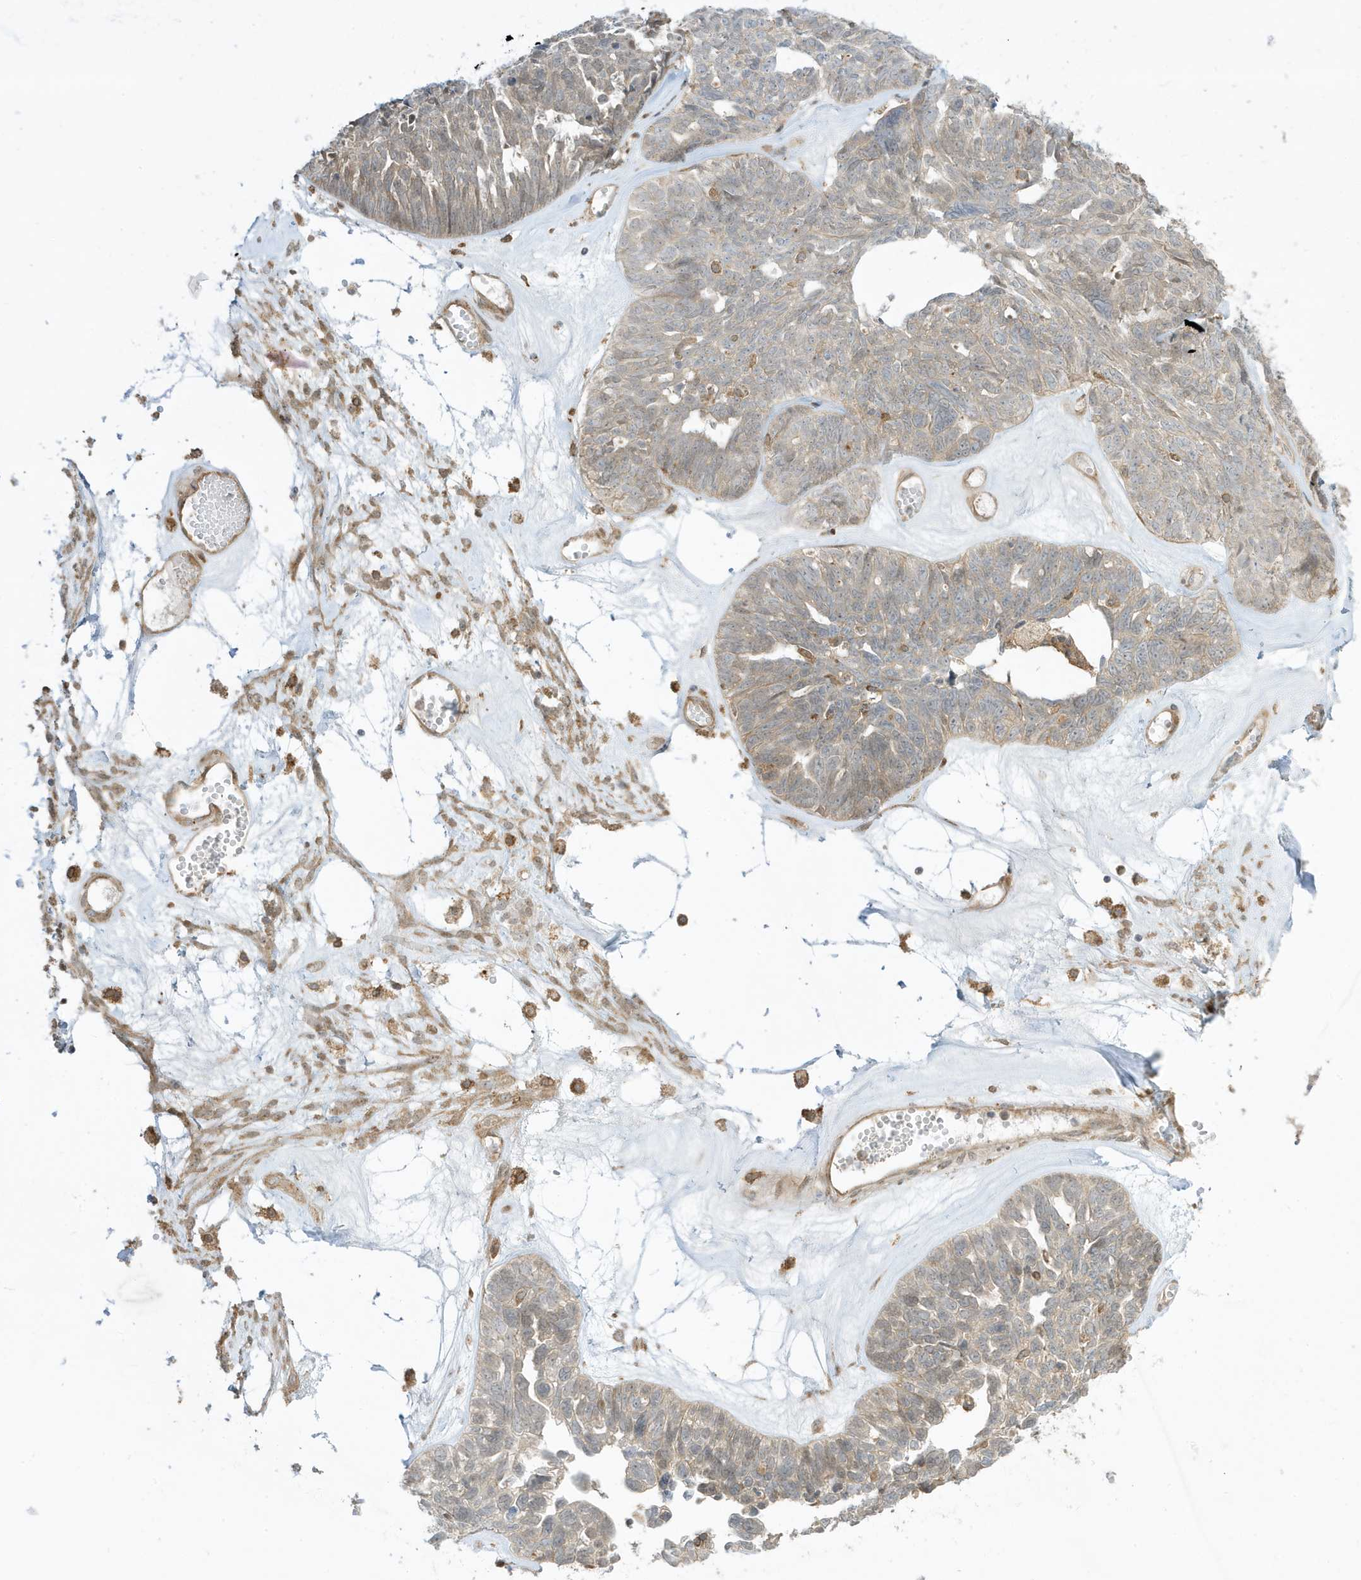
{"staining": {"intensity": "moderate", "quantity": "<25%", "location": "cytoplasmic/membranous"}, "tissue": "ovarian cancer", "cell_type": "Tumor cells", "image_type": "cancer", "snomed": [{"axis": "morphology", "description": "Cystadenocarcinoma, serous, NOS"}, {"axis": "topography", "description": "Ovary"}], "caption": "A low amount of moderate cytoplasmic/membranous expression is appreciated in about <25% of tumor cells in ovarian serous cystadenocarcinoma tissue. (DAB (3,3'-diaminobenzidine) IHC with brightfield microscopy, high magnification).", "gene": "SCARF2", "patient": {"sex": "female", "age": 79}}